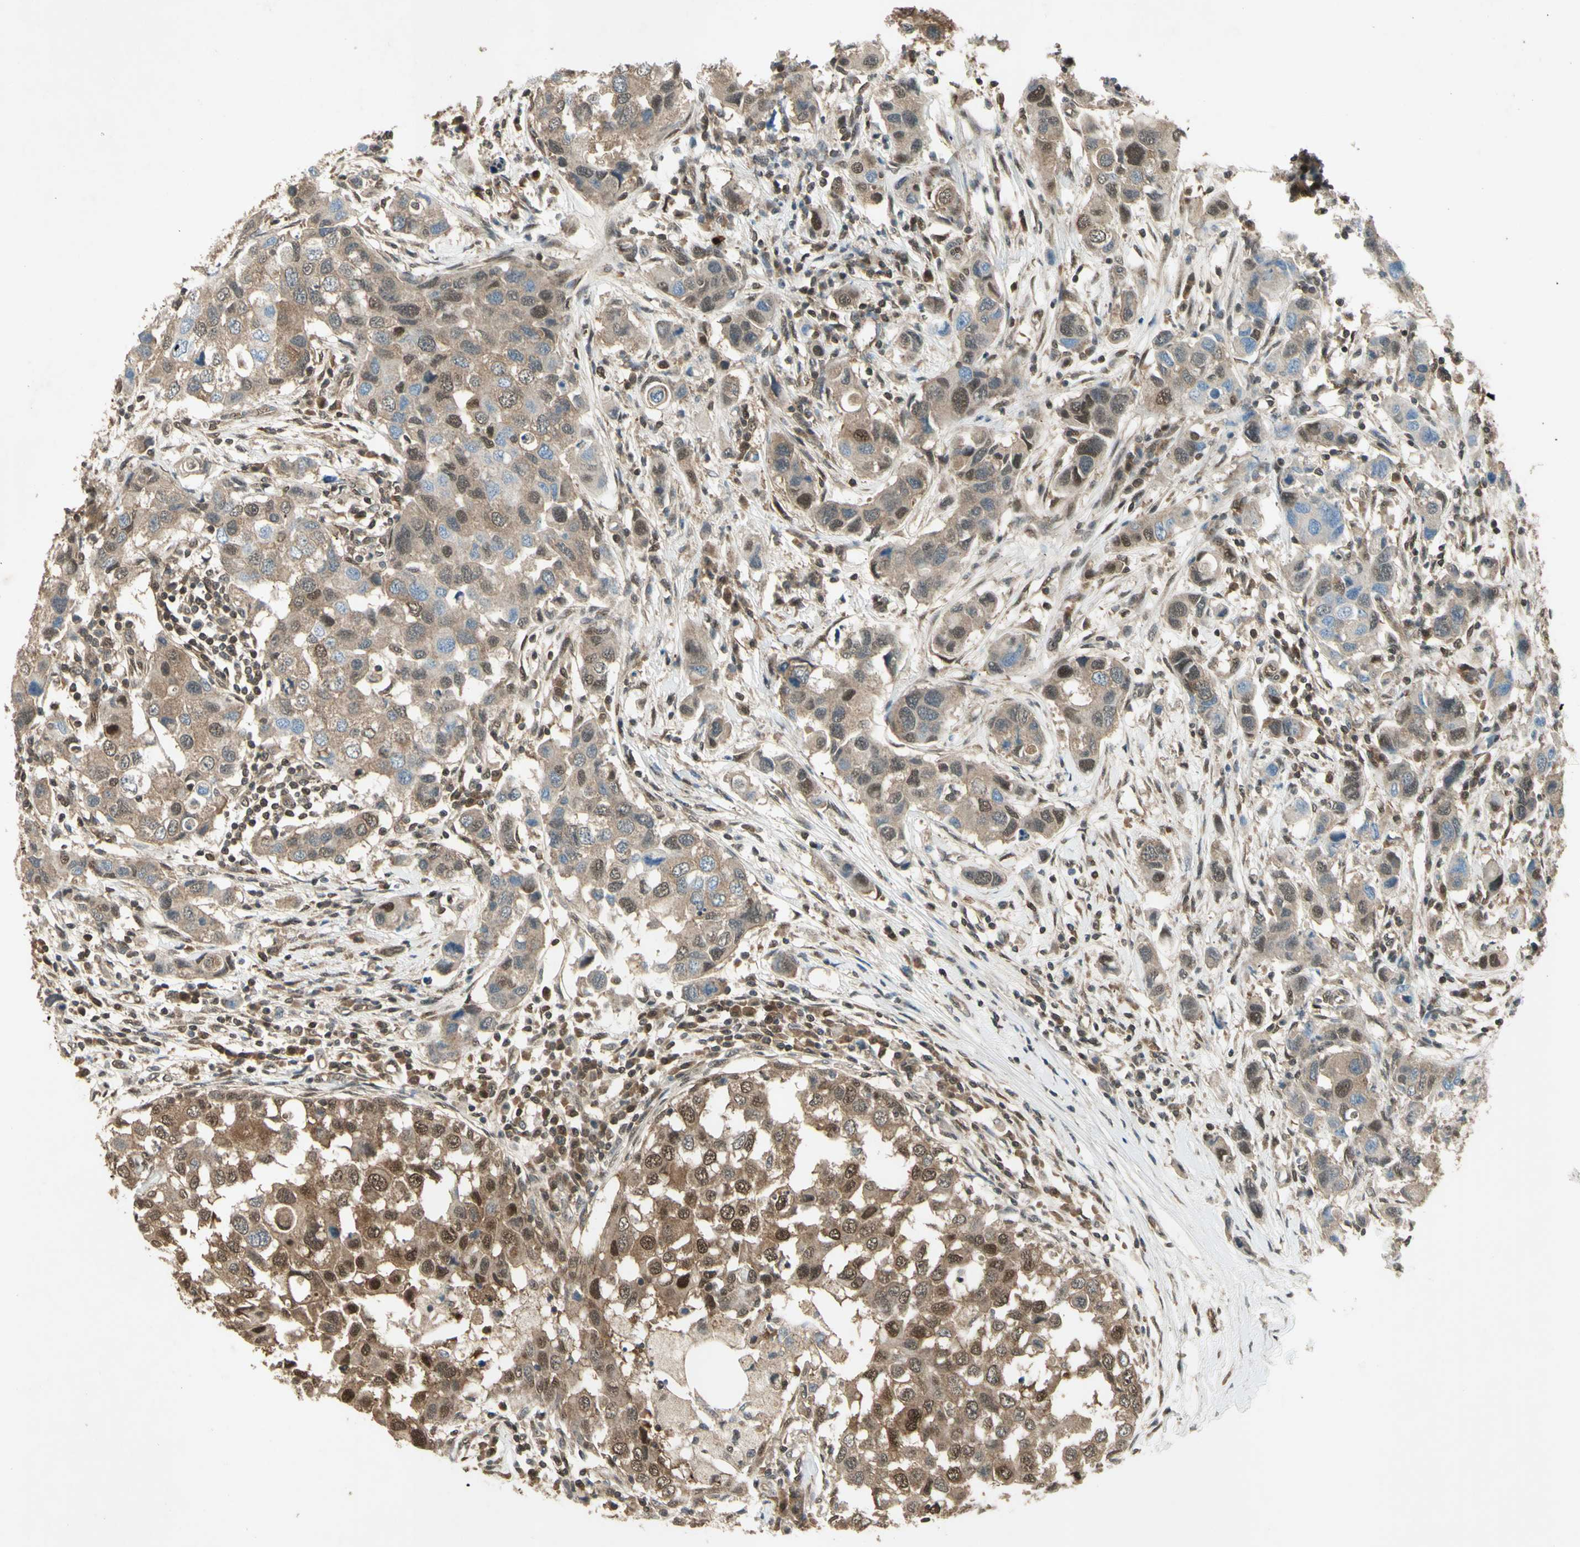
{"staining": {"intensity": "moderate", "quantity": ">75%", "location": "cytoplasmic/membranous,nuclear"}, "tissue": "breast cancer", "cell_type": "Tumor cells", "image_type": "cancer", "snomed": [{"axis": "morphology", "description": "Normal tissue, NOS"}, {"axis": "morphology", "description": "Duct carcinoma"}, {"axis": "topography", "description": "Breast"}], "caption": "Immunohistochemistry photomicrograph of neoplastic tissue: breast intraductal carcinoma stained using immunohistochemistry displays medium levels of moderate protein expression localized specifically in the cytoplasmic/membranous and nuclear of tumor cells, appearing as a cytoplasmic/membranous and nuclear brown color.", "gene": "PSMD5", "patient": {"sex": "female", "age": 50}}